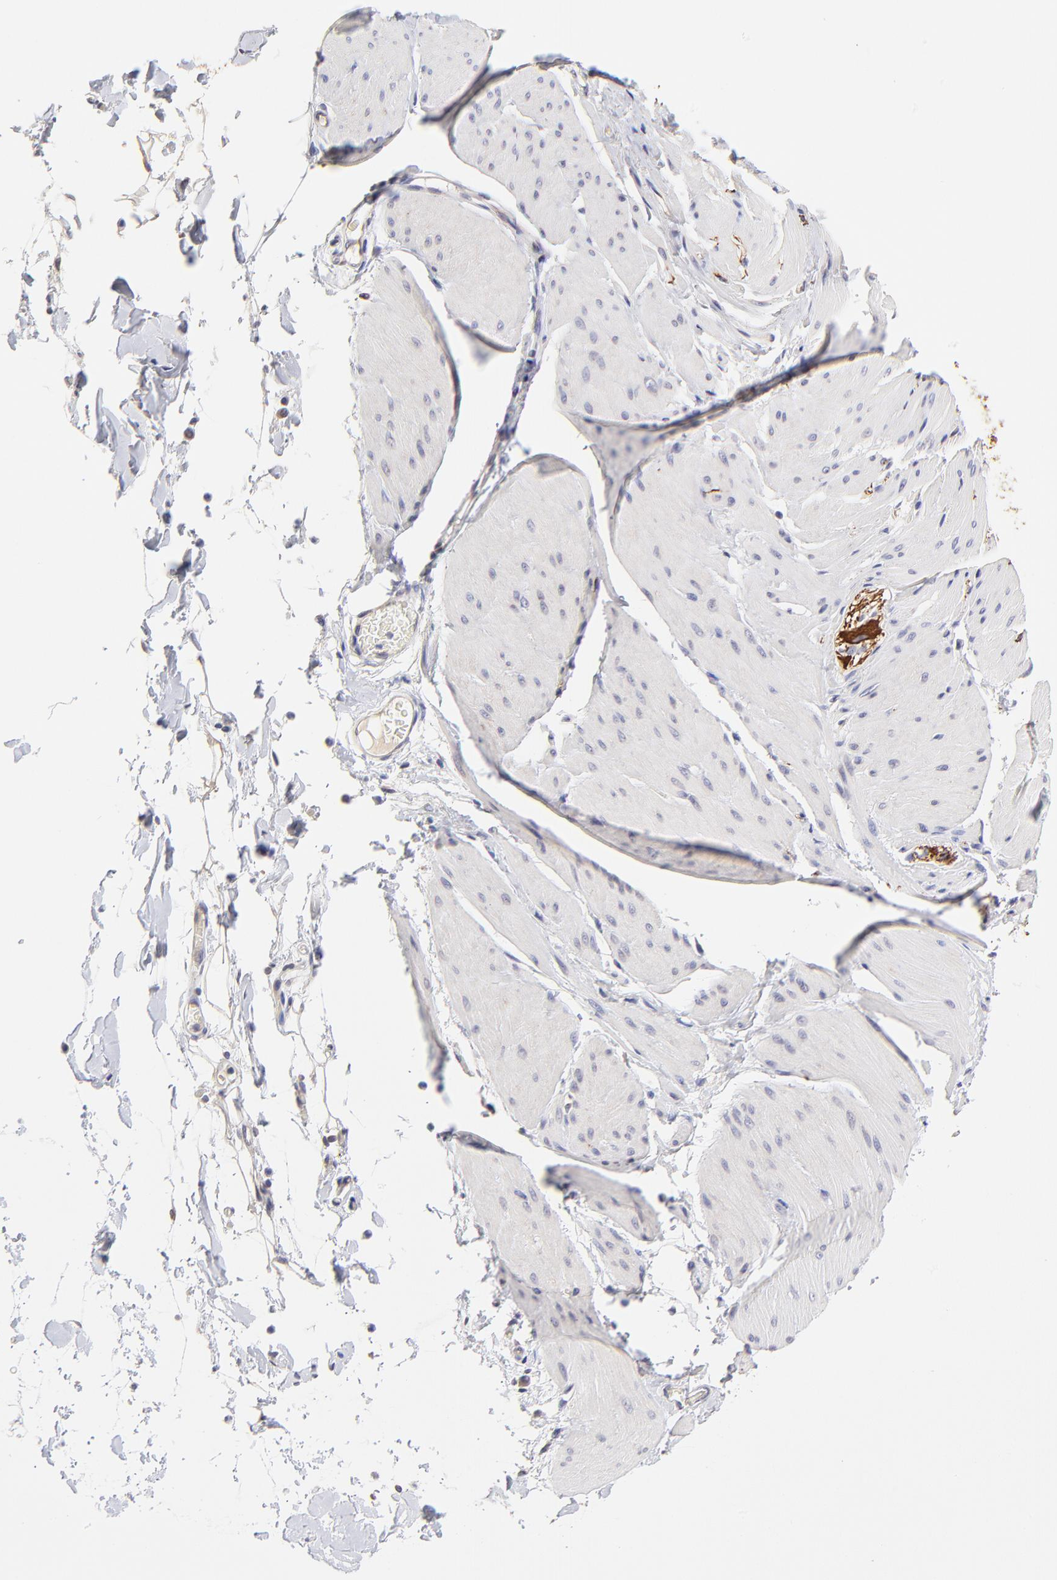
{"staining": {"intensity": "negative", "quantity": "none", "location": "none"}, "tissue": "smooth muscle", "cell_type": "Smooth muscle cells", "image_type": "normal", "snomed": [{"axis": "morphology", "description": "Normal tissue, NOS"}, {"axis": "topography", "description": "Smooth muscle"}, {"axis": "topography", "description": "Colon"}], "caption": "Immunohistochemical staining of normal human smooth muscle displays no significant staining in smooth muscle cells.", "gene": "BTG2", "patient": {"sex": "male", "age": 67}}